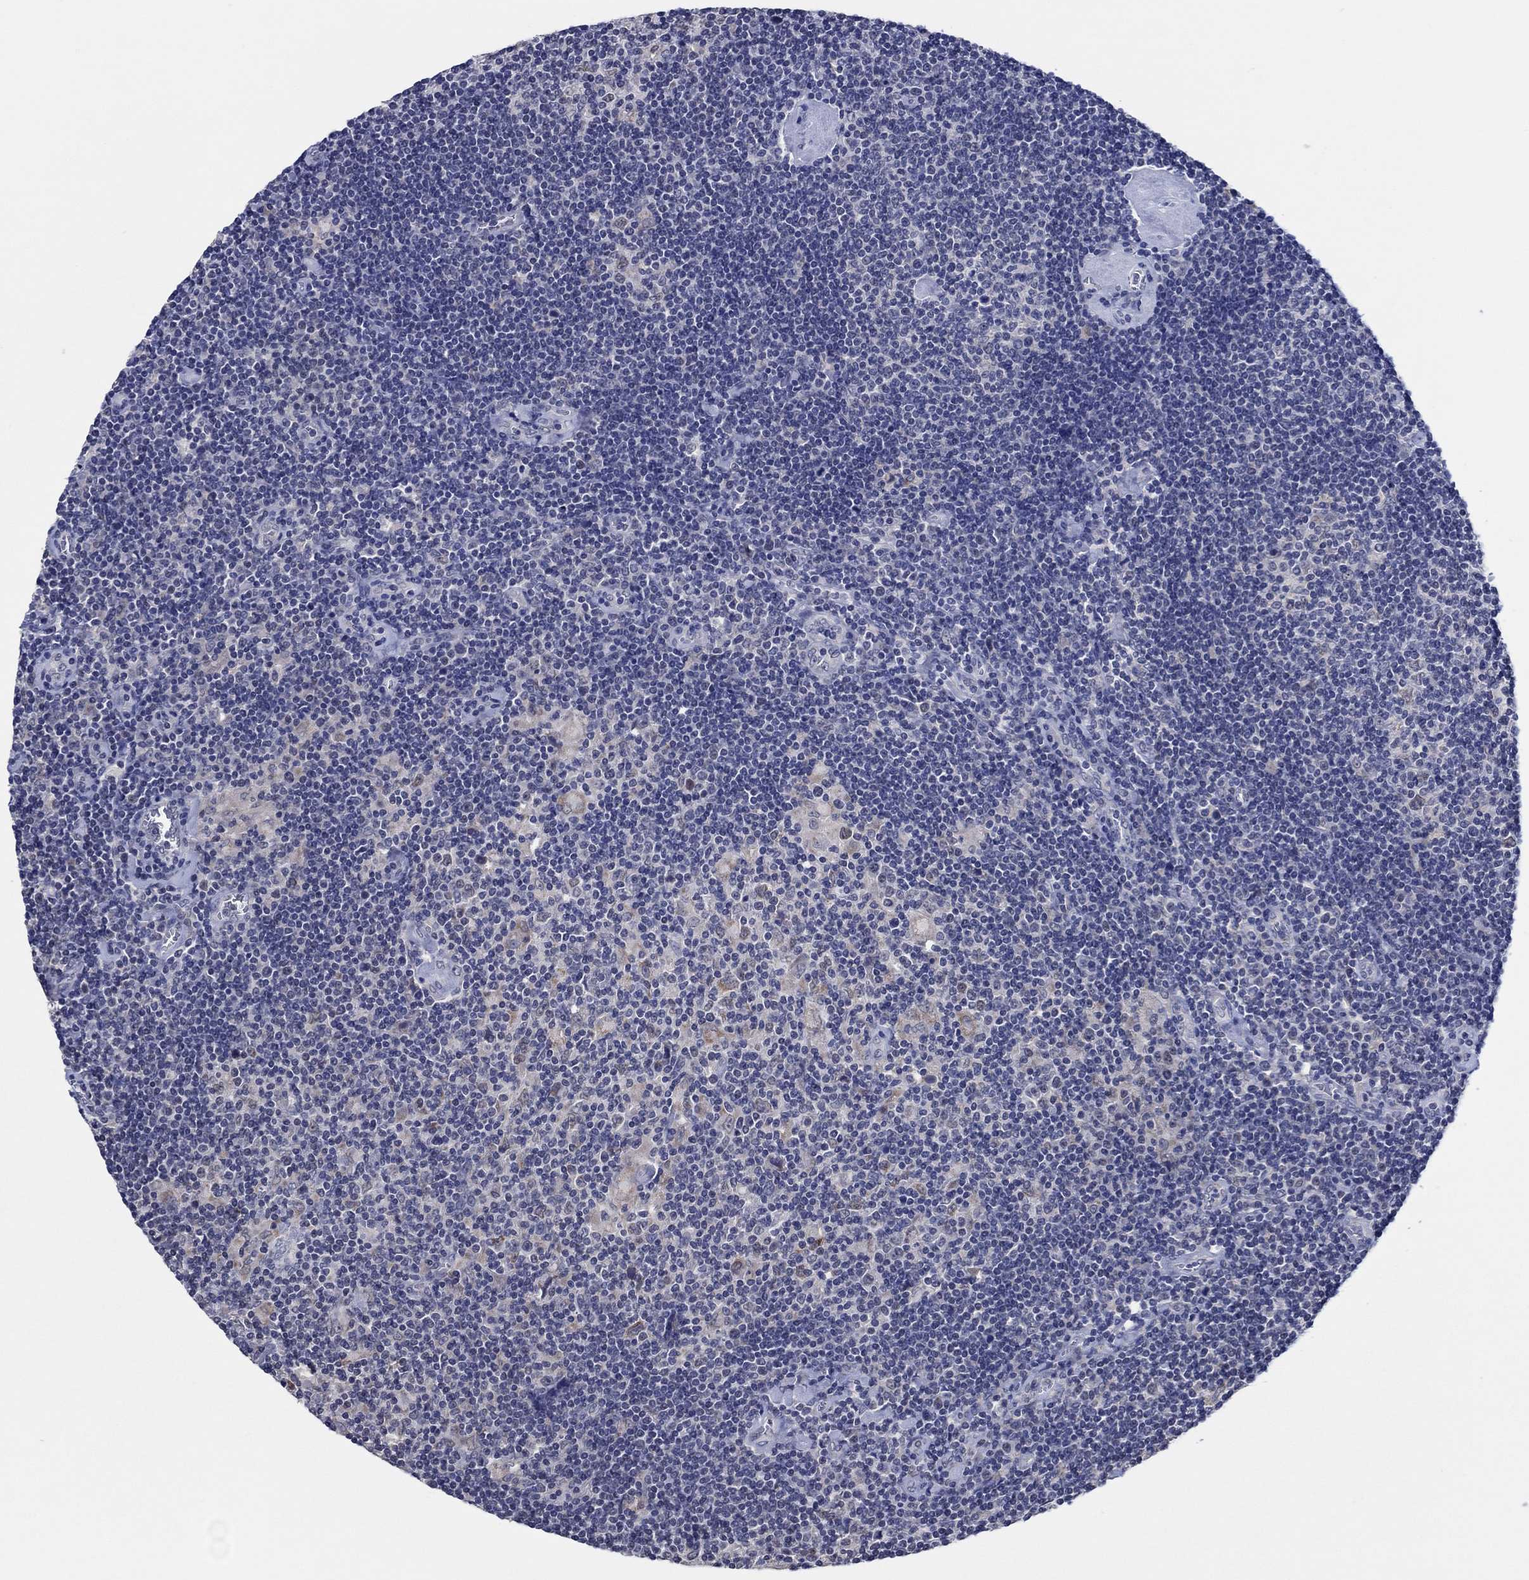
{"staining": {"intensity": "moderate", "quantity": "<25%", "location": "nuclear"}, "tissue": "lymphoma", "cell_type": "Tumor cells", "image_type": "cancer", "snomed": [{"axis": "morphology", "description": "Hodgkin's disease, NOS"}, {"axis": "topography", "description": "Lymph node"}], "caption": "Hodgkin's disease stained for a protein reveals moderate nuclear positivity in tumor cells. (DAB (3,3'-diaminobenzidine) IHC with brightfield microscopy, high magnification).", "gene": "PRRT3", "patient": {"sex": "male", "age": 40}}